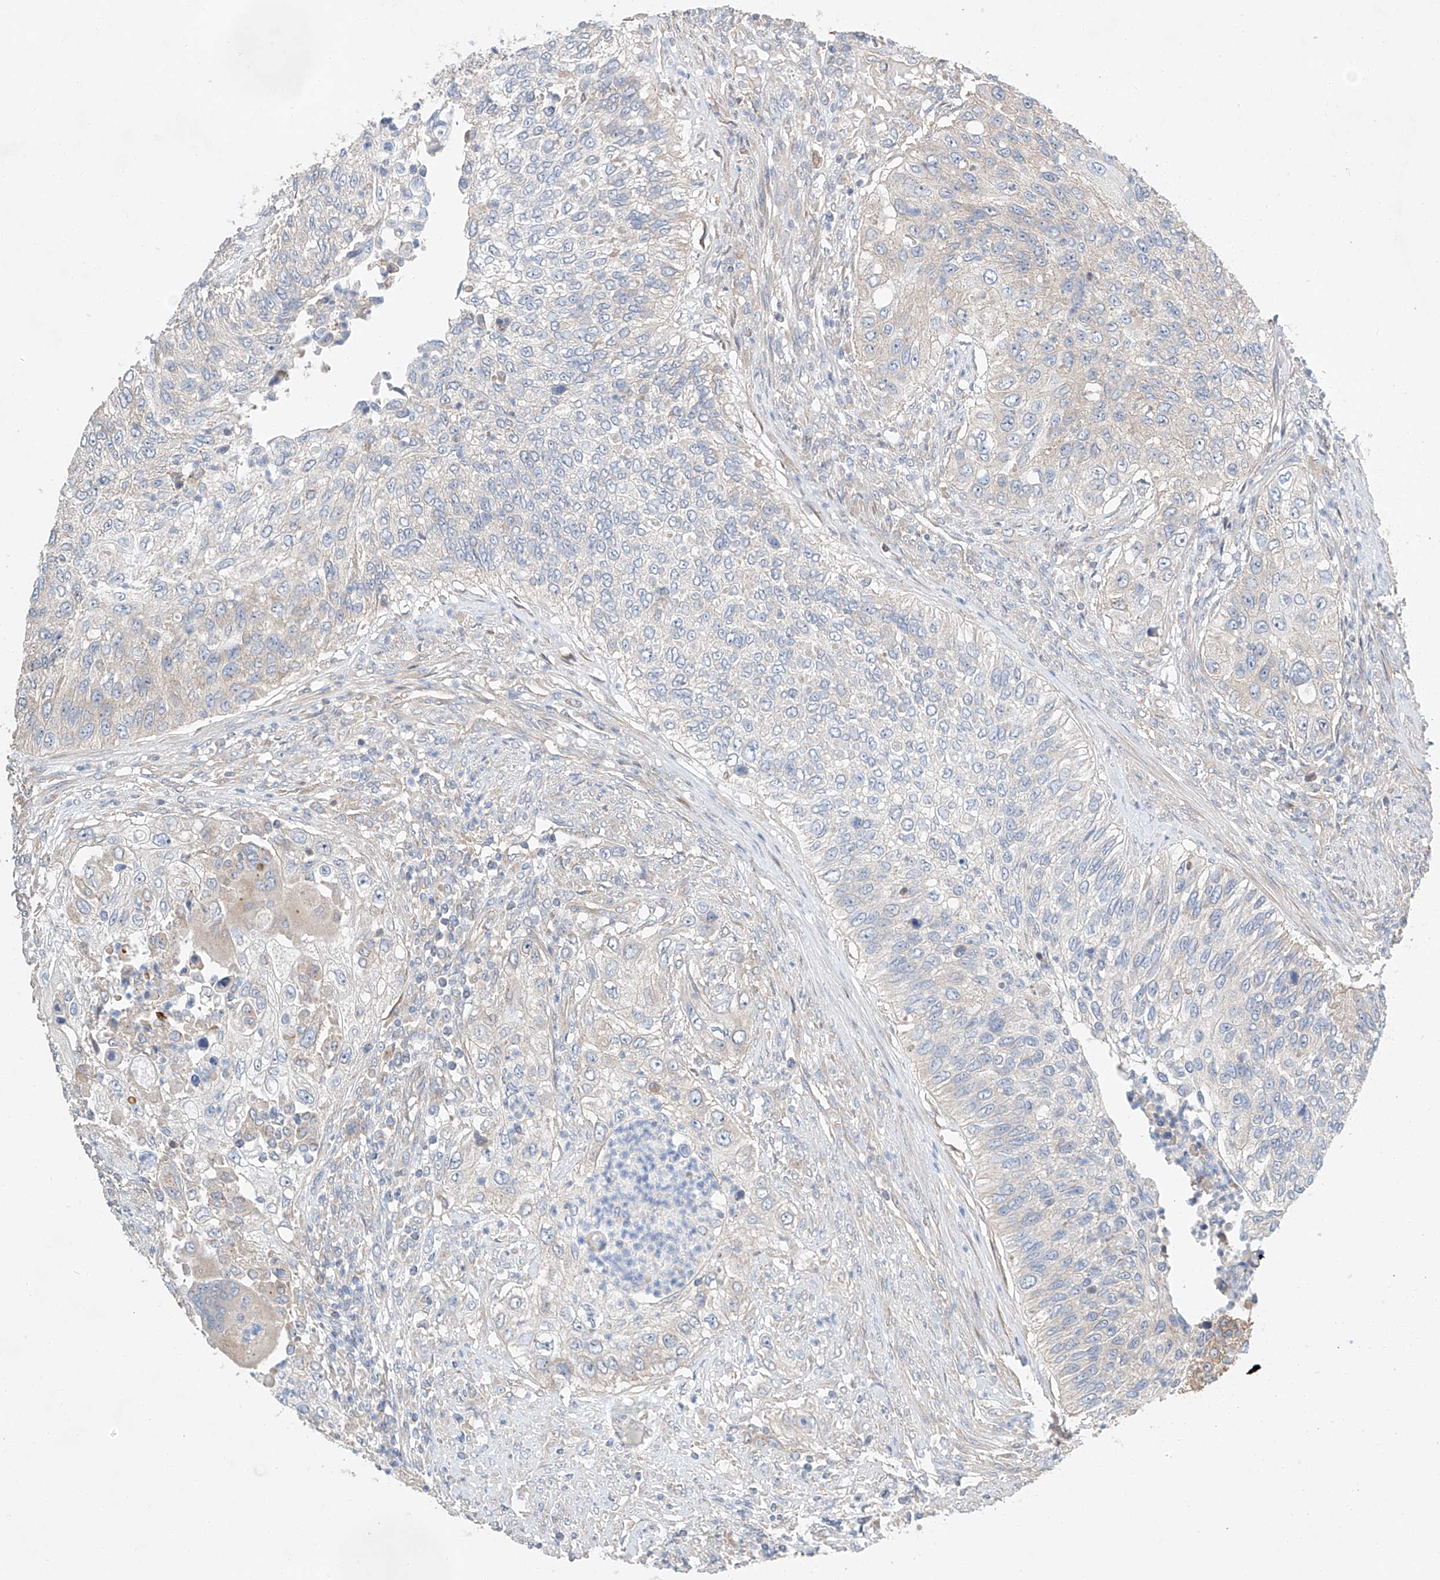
{"staining": {"intensity": "negative", "quantity": "none", "location": "none"}, "tissue": "urothelial cancer", "cell_type": "Tumor cells", "image_type": "cancer", "snomed": [{"axis": "morphology", "description": "Urothelial carcinoma, High grade"}, {"axis": "topography", "description": "Urinary bladder"}], "caption": "Immunohistochemical staining of human urothelial cancer reveals no significant positivity in tumor cells.", "gene": "RUSC1", "patient": {"sex": "female", "age": 60}}